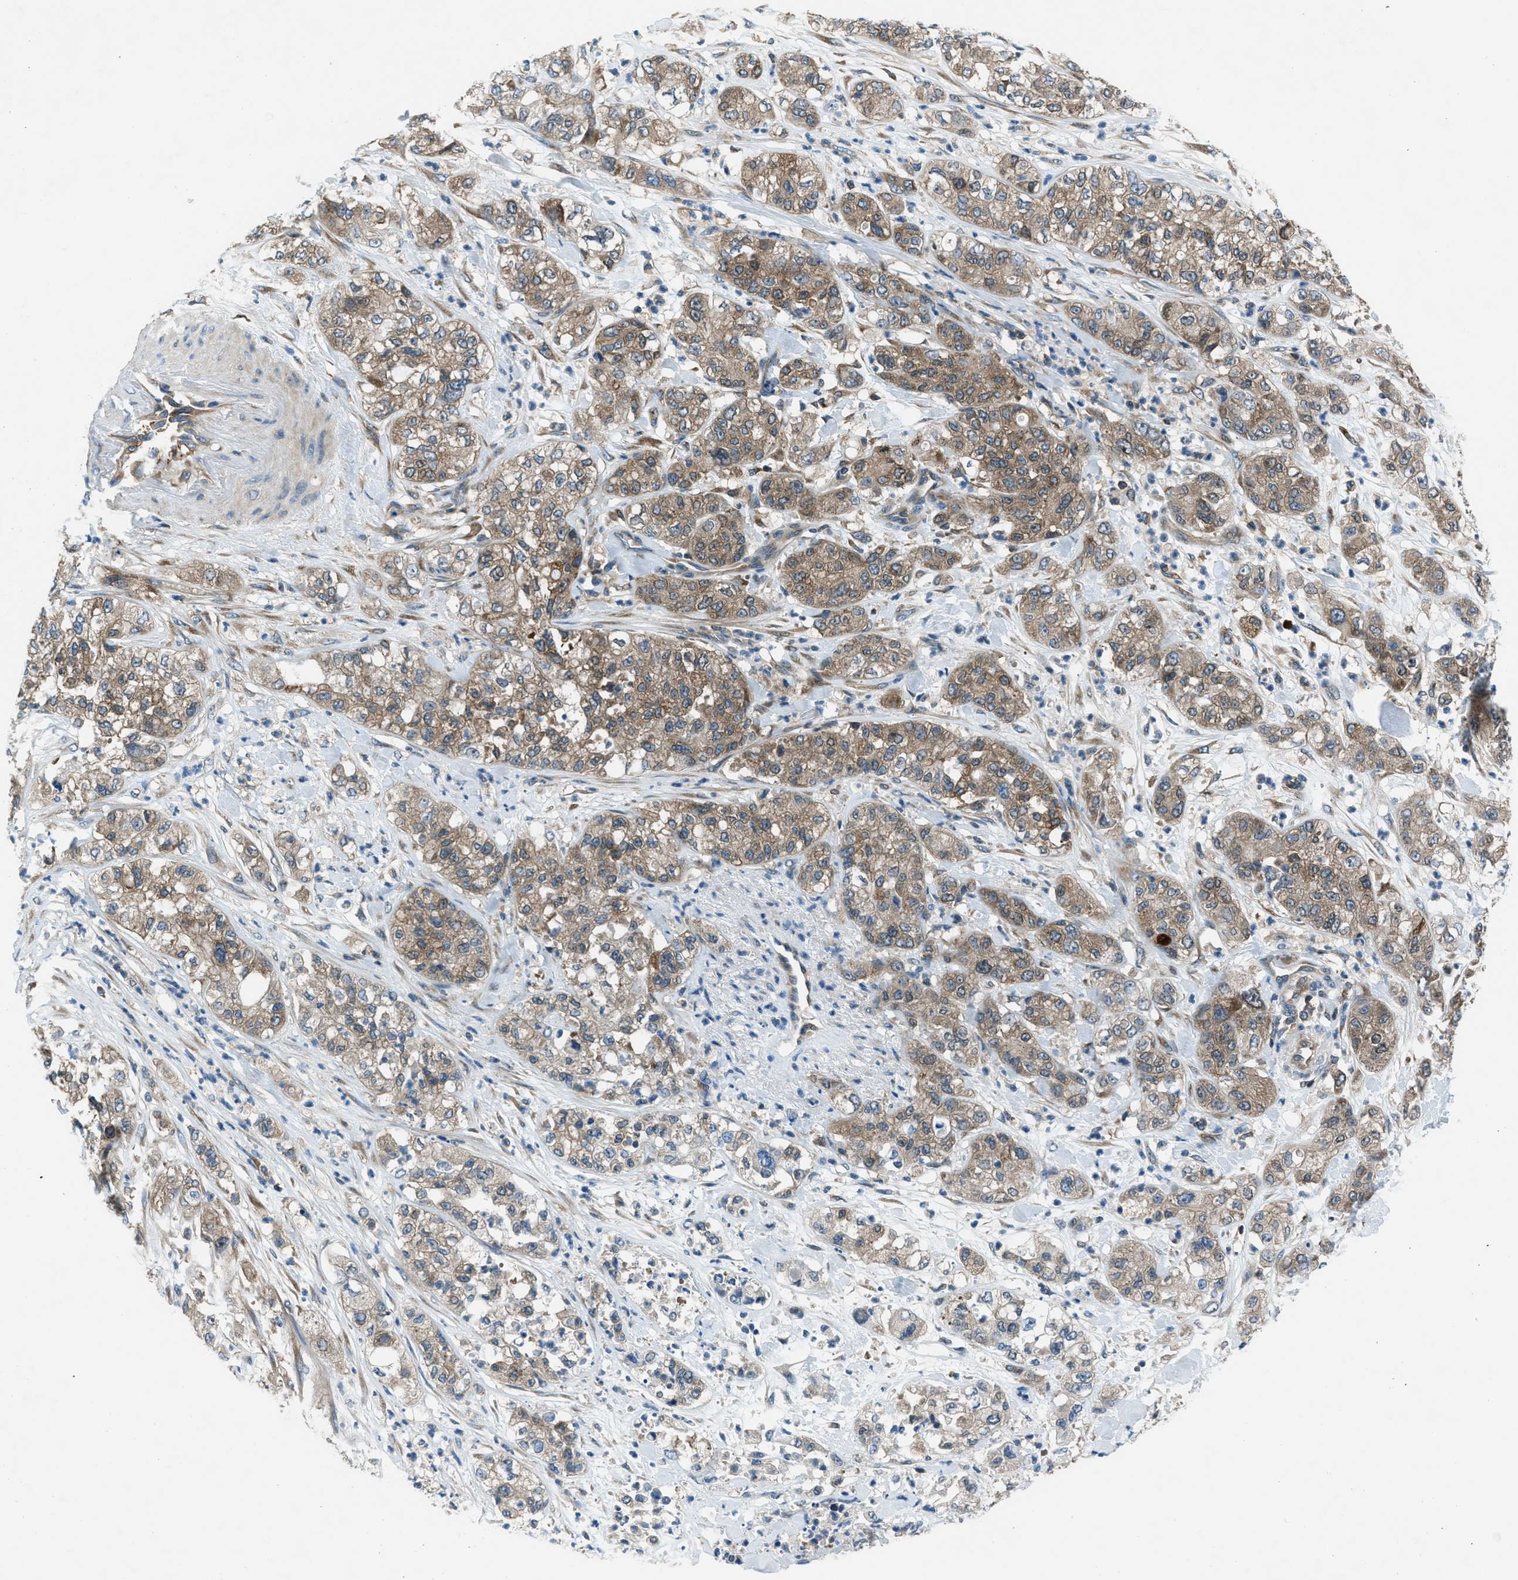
{"staining": {"intensity": "moderate", "quantity": ">75%", "location": "cytoplasmic/membranous"}, "tissue": "pancreatic cancer", "cell_type": "Tumor cells", "image_type": "cancer", "snomed": [{"axis": "morphology", "description": "Adenocarcinoma, NOS"}, {"axis": "topography", "description": "Pancreas"}], "caption": "A brown stain labels moderate cytoplasmic/membranous positivity of a protein in pancreatic cancer tumor cells.", "gene": "ARFGAP2", "patient": {"sex": "female", "age": 78}}